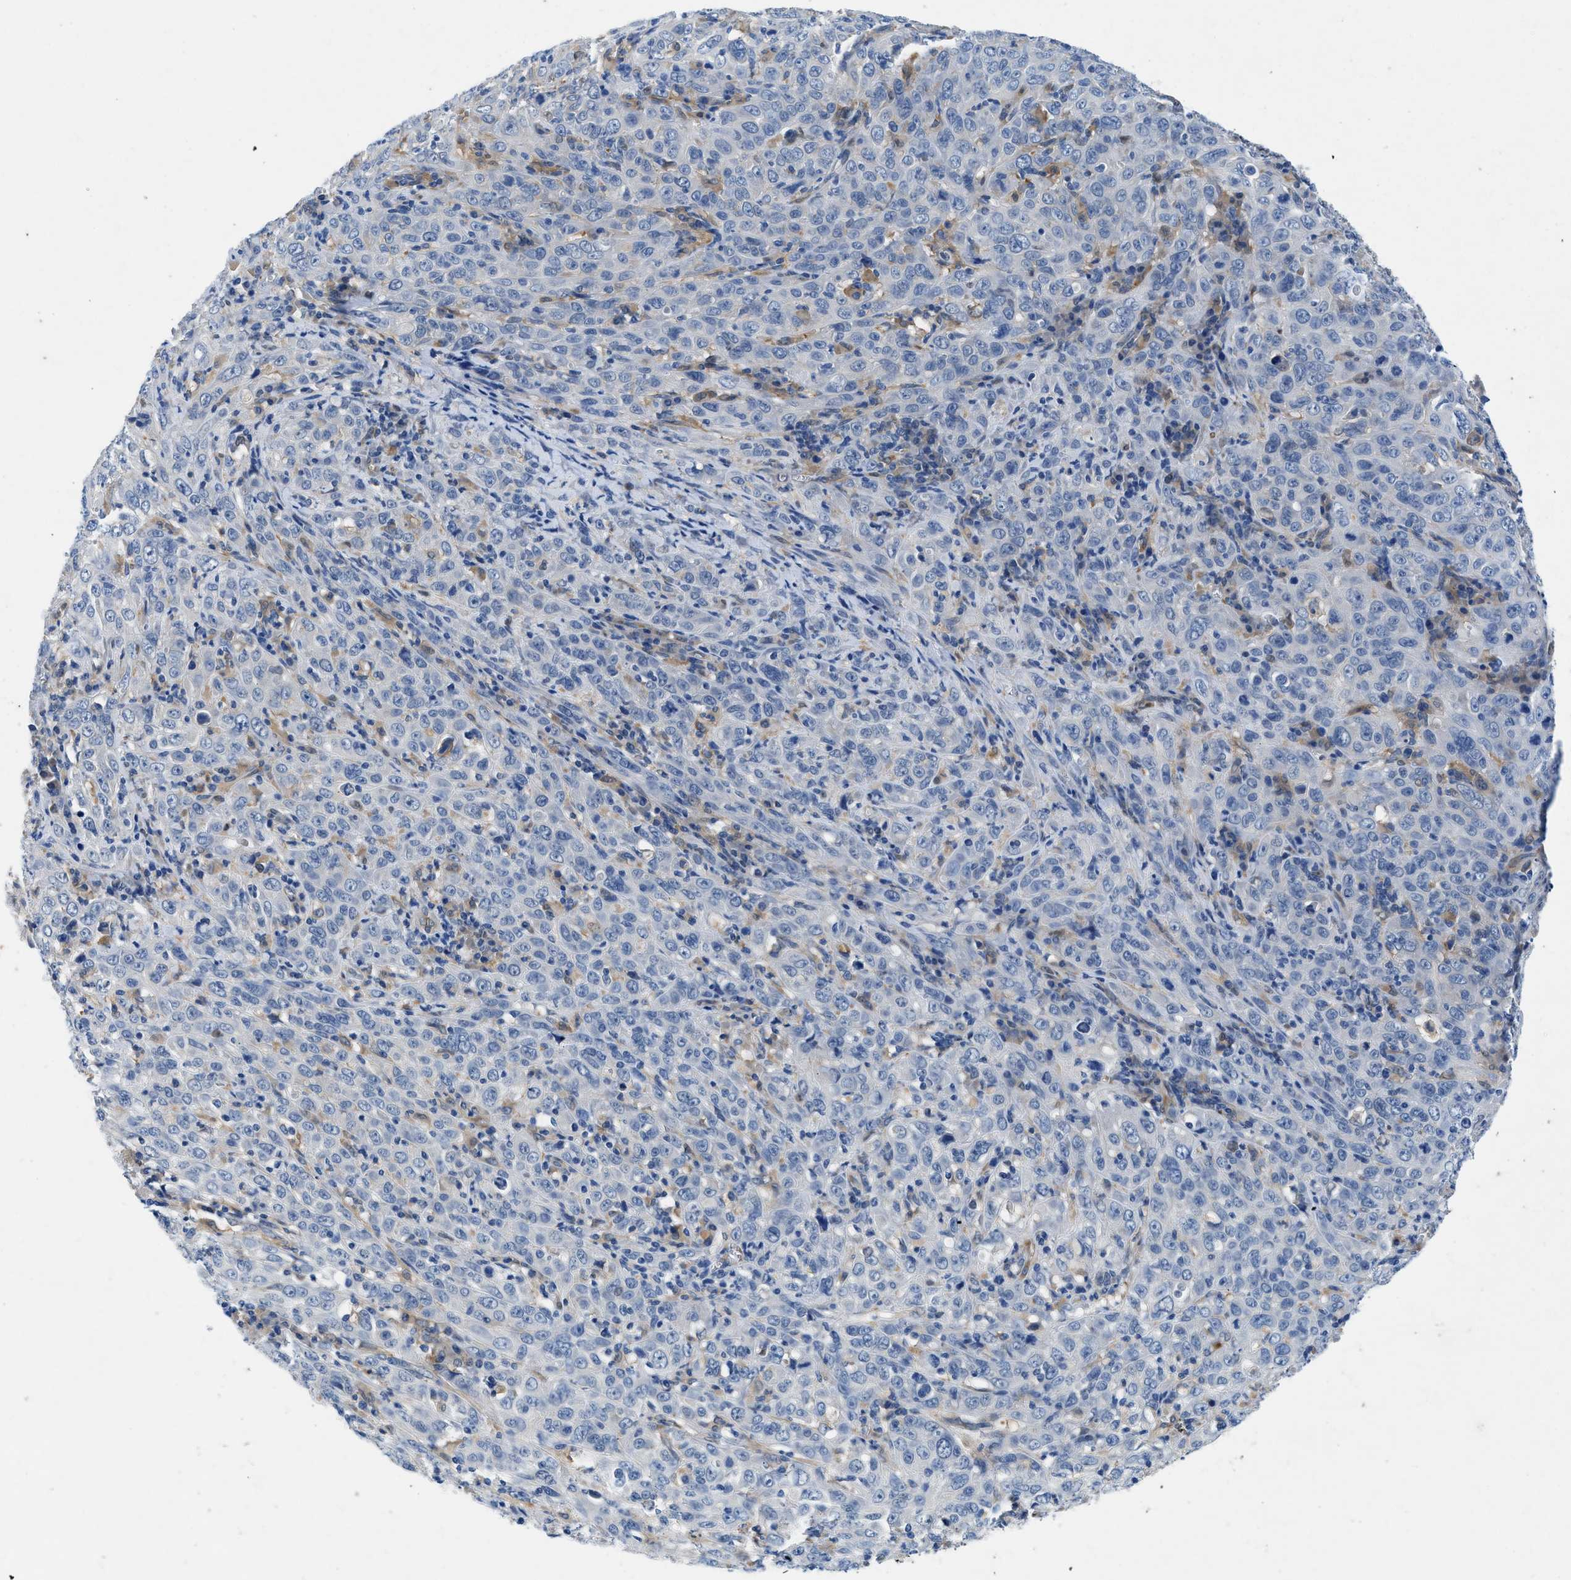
{"staining": {"intensity": "negative", "quantity": "none", "location": "none"}, "tissue": "cervical cancer", "cell_type": "Tumor cells", "image_type": "cancer", "snomed": [{"axis": "morphology", "description": "Squamous cell carcinoma, NOS"}, {"axis": "topography", "description": "Cervix"}], "caption": "Tumor cells show no significant protein staining in cervical squamous cell carcinoma.", "gene": "COPS2", "patient": {"sex": "female", "age": 46}}